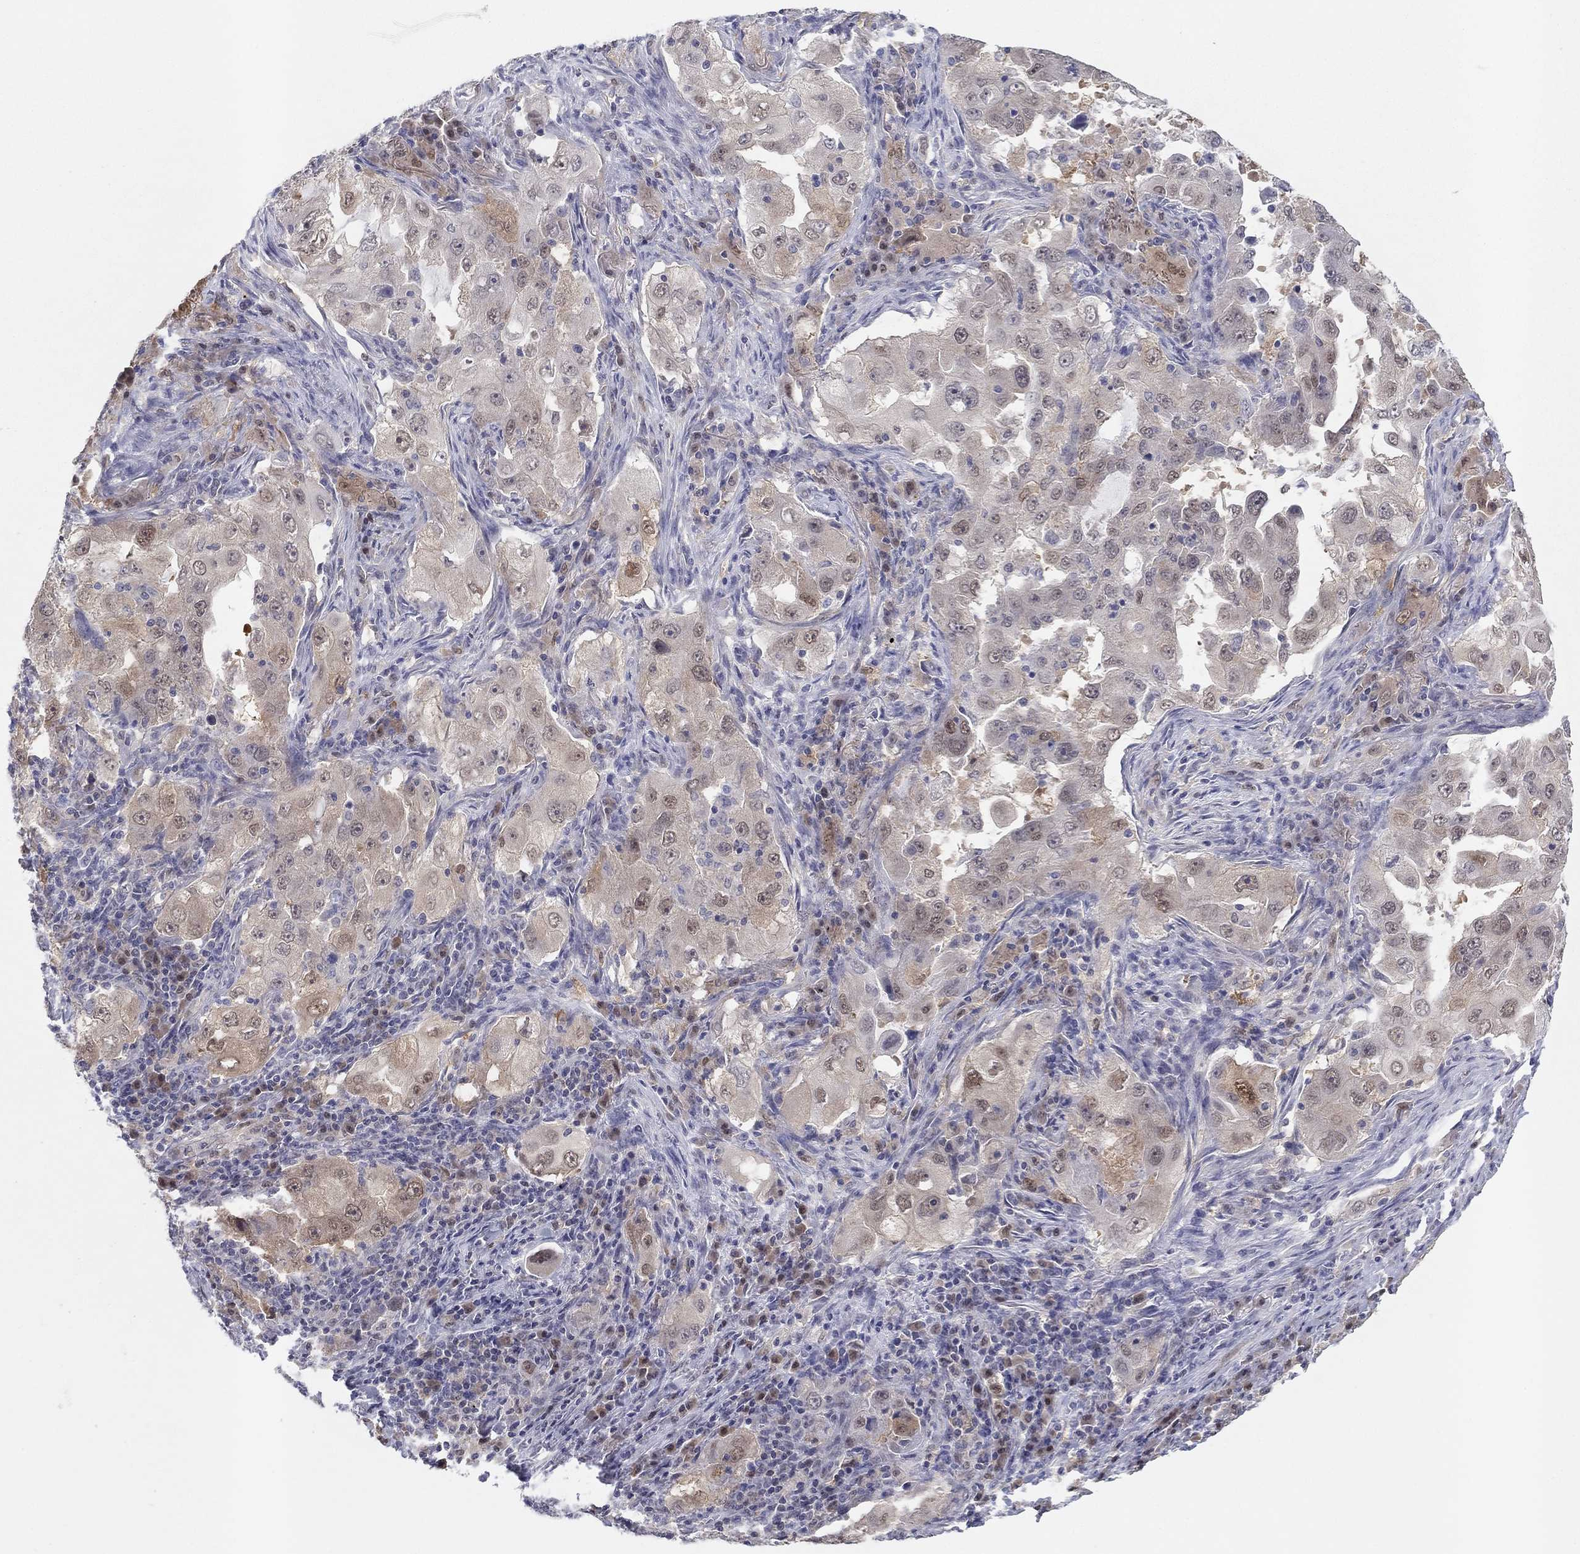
{"staining": {"intensity": "weak", "quantity": "<25%", "location": "cytoplasmic/membranous"}, "tissue": "lung cancer", "cell_type": "Tumor cells", "image_type": "cancer", "snomed": [{"axis": "morphology", "description": "Adenocarcinoma, NOS"}, {"axis": "topography", "description": "Lung"}], "caption": "A high-resolution histopathology image shows immunohistochemistry staining of lung adenocarcinoma, which reveals no significant staining in tumor cells.", "gene": "PDXK", "patient": {"sex": "female", "age": 61}}